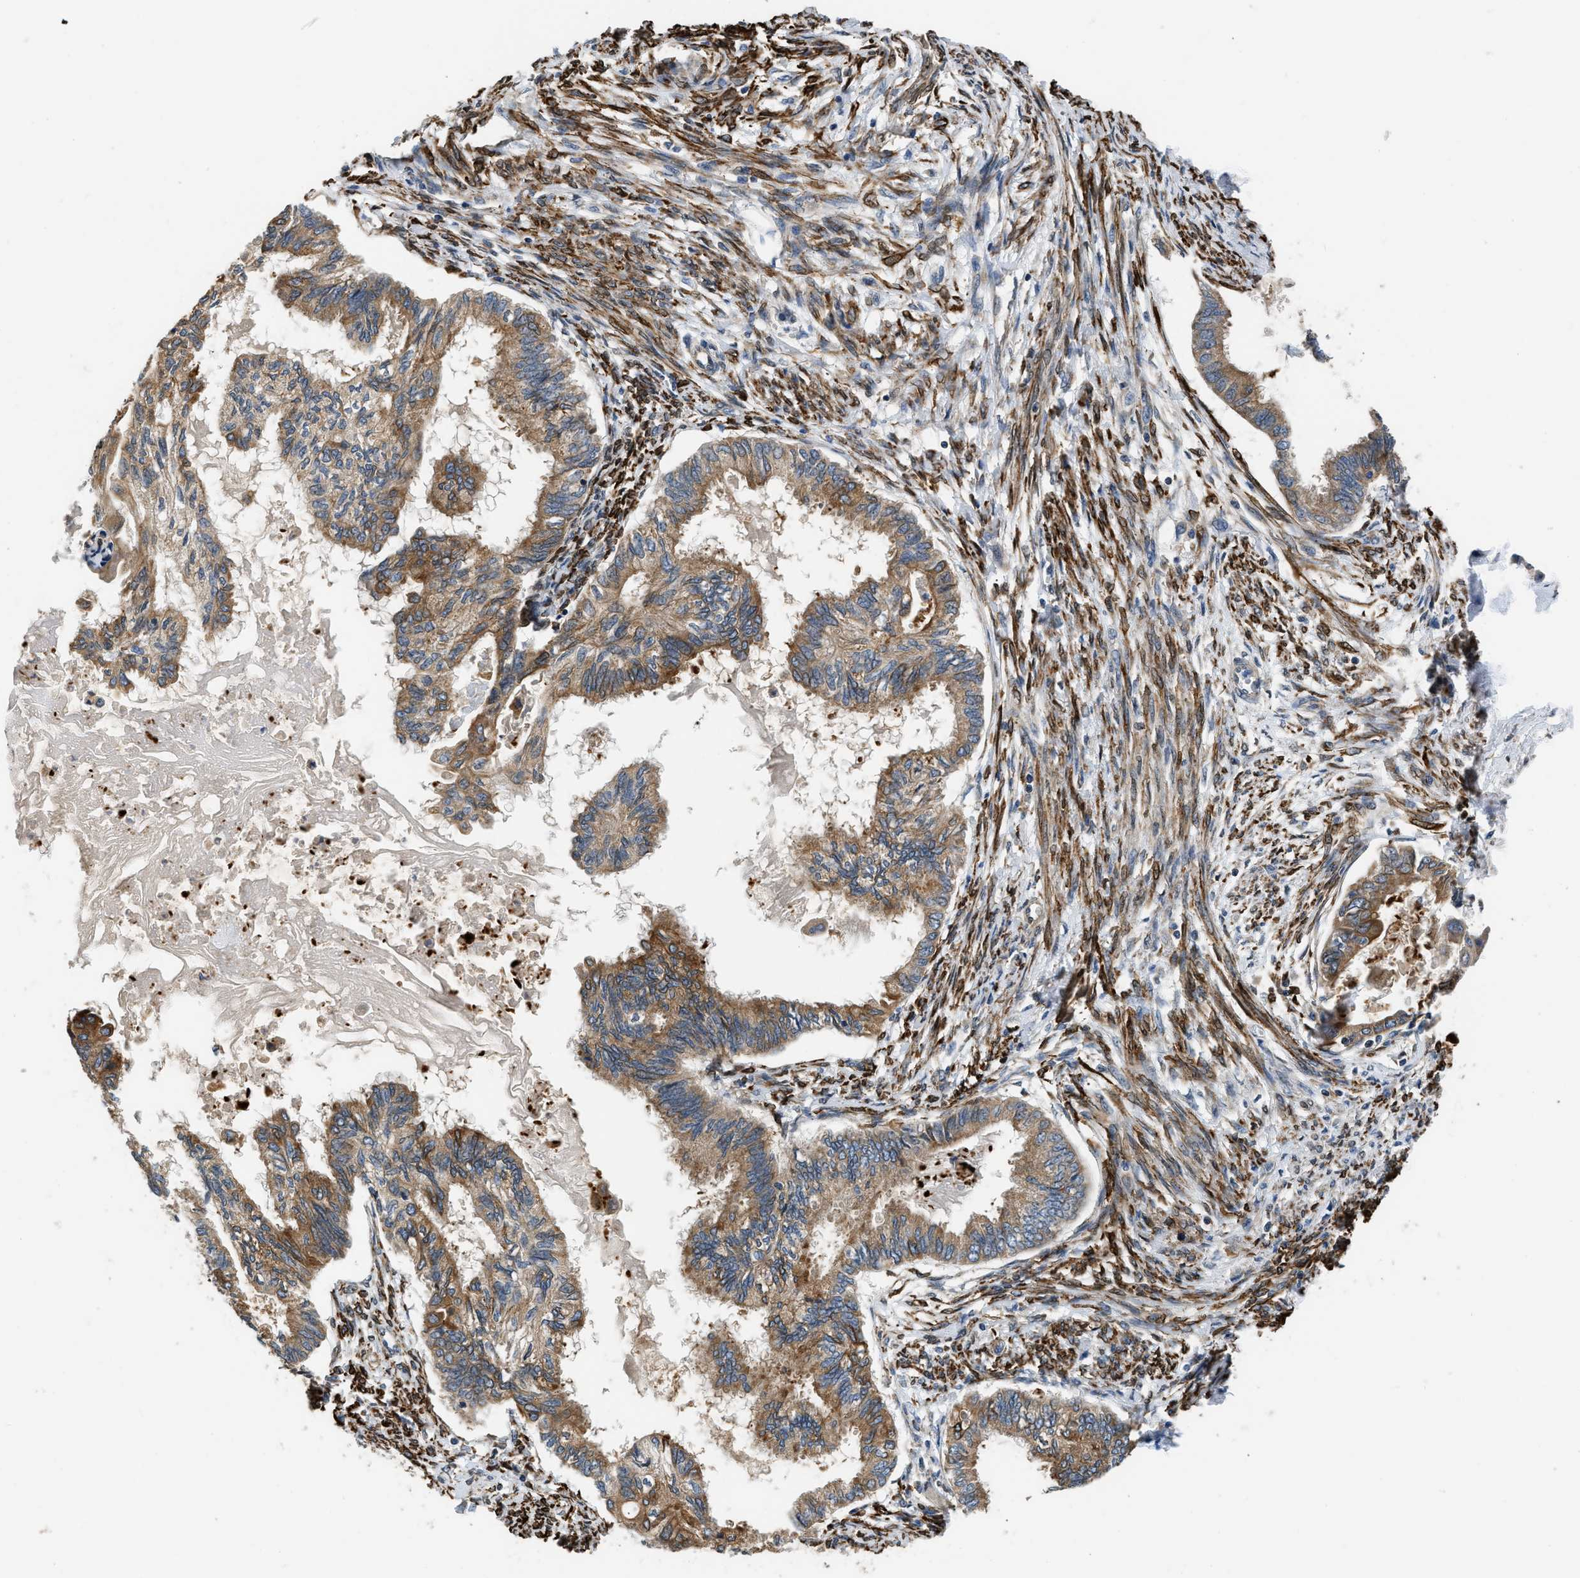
{"staining": {"intensity": "moderate", "quantity": ">75%", "location": "cytoplasmic/membranous"}, "tissue": "cervical cancer", "cell_type": "Tumor cells", "image_type": "cancer", "snomed": [{"axis": "morphology", "description": "Normal tissue, NOS"}, {"axis": "morphology", "description": "Adenocarcinoma, NOS"}, {"axis": "topography", "description": "Cervix"}, {"axis": "topography", "description": "Endometrium"}], "caption": "Tumor cells exhibit medium levels of moderate cytoplasmic/membranous positivity in approximately >75% of cells in cervical cancer (adenocarcinoma).", "gene": "ARL6IP5", "patient": {"sex": "female", "age": 86}}